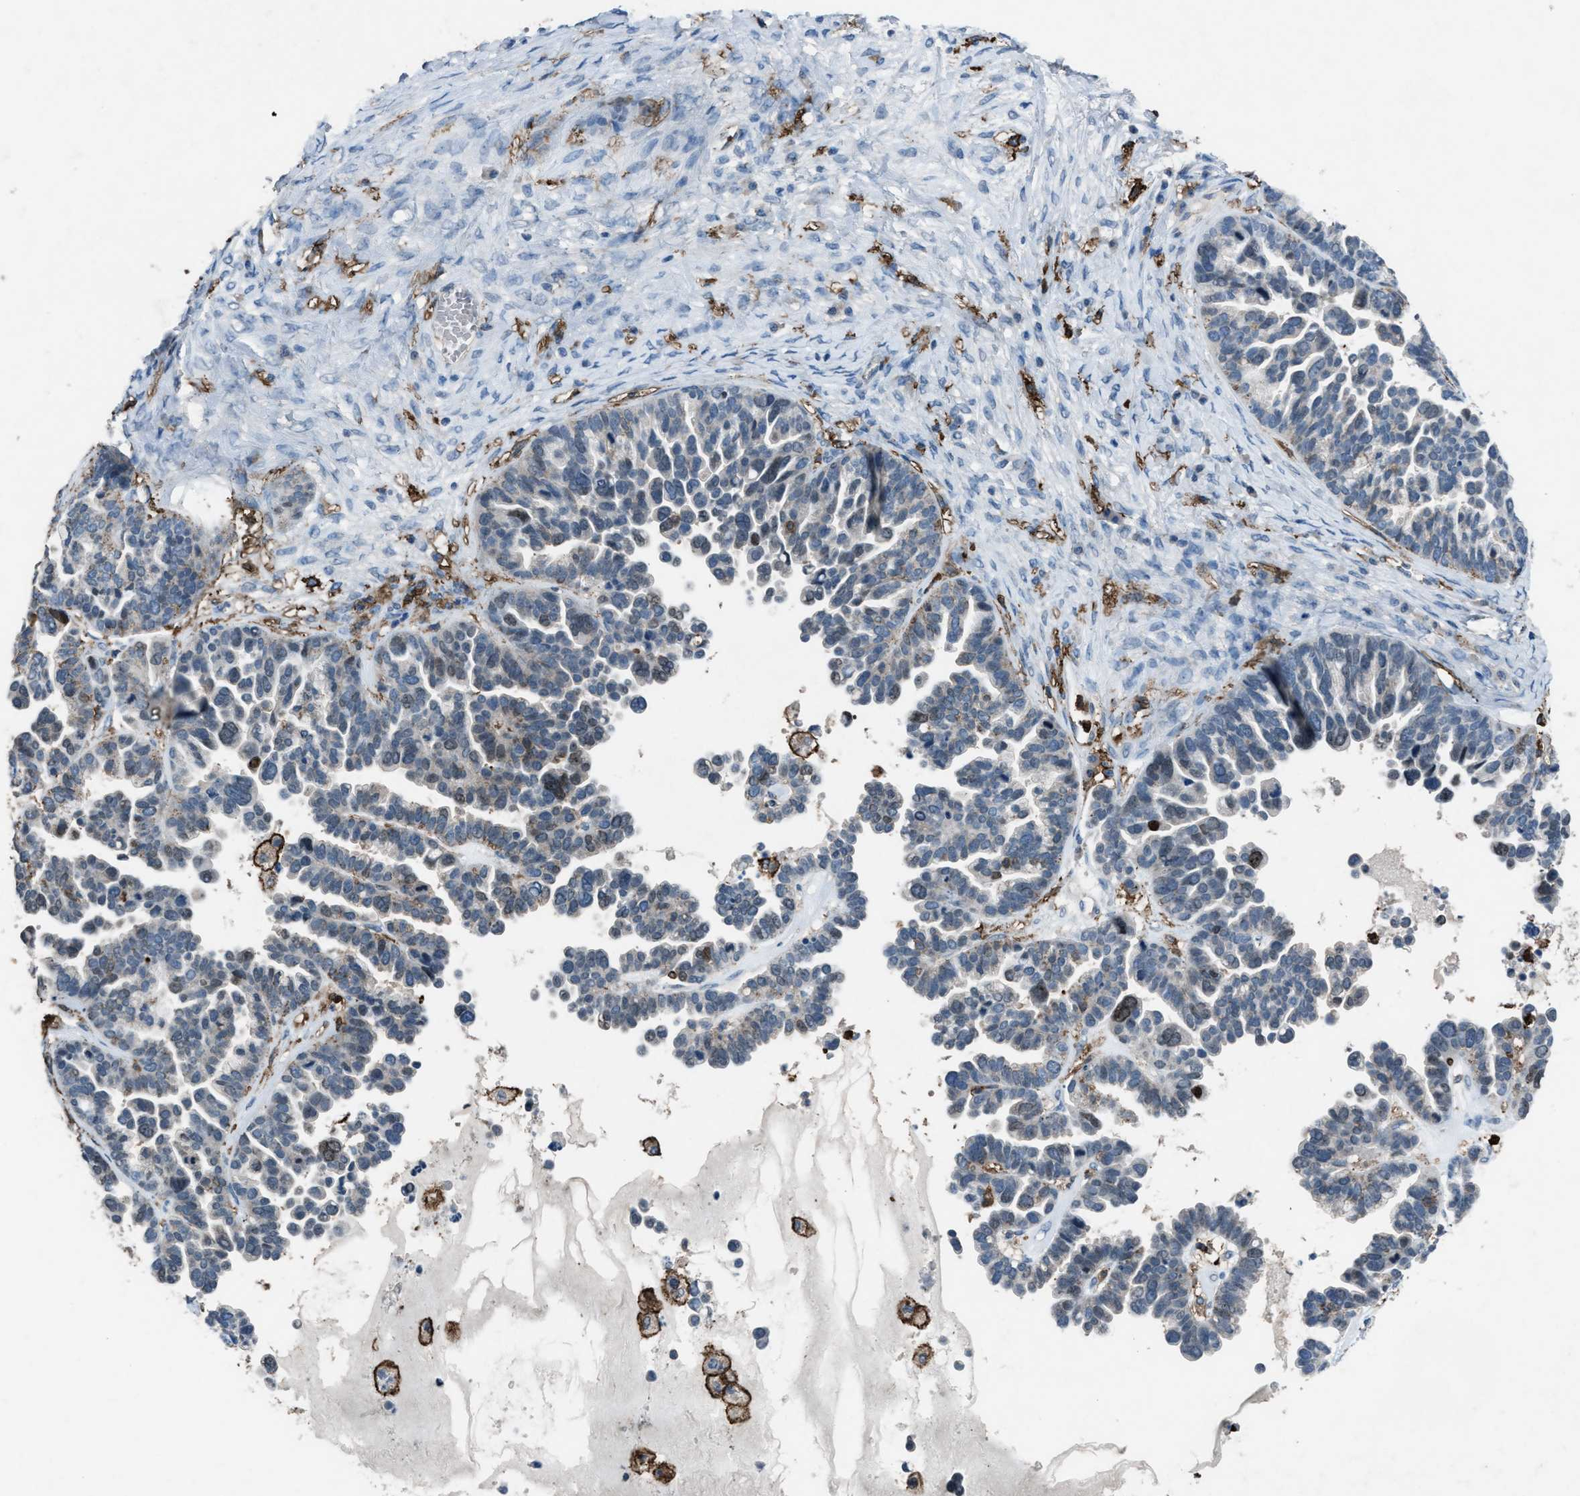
{"staining": {"intensity": "weak", "quantity": "<25%", "location": "cytoplasmic/membranous"}, "tissue": "ovarian cancer", "cell_type": "Tumor cells", "image_type": "cancer", "snomed": [{"axis": "morphology", "description": "Cystadenocarcinoma, serous, NOS"}, {"axis": "topography", "description": "Ovary"}], "caption": "IHC photomicrograph of human ovarian serous cystadenocarcinoma stained for a protein (brown), which shows no staining in tumor cells.", "gene": "FCER1G", "patient": {"sex": "female", "age": 56}}